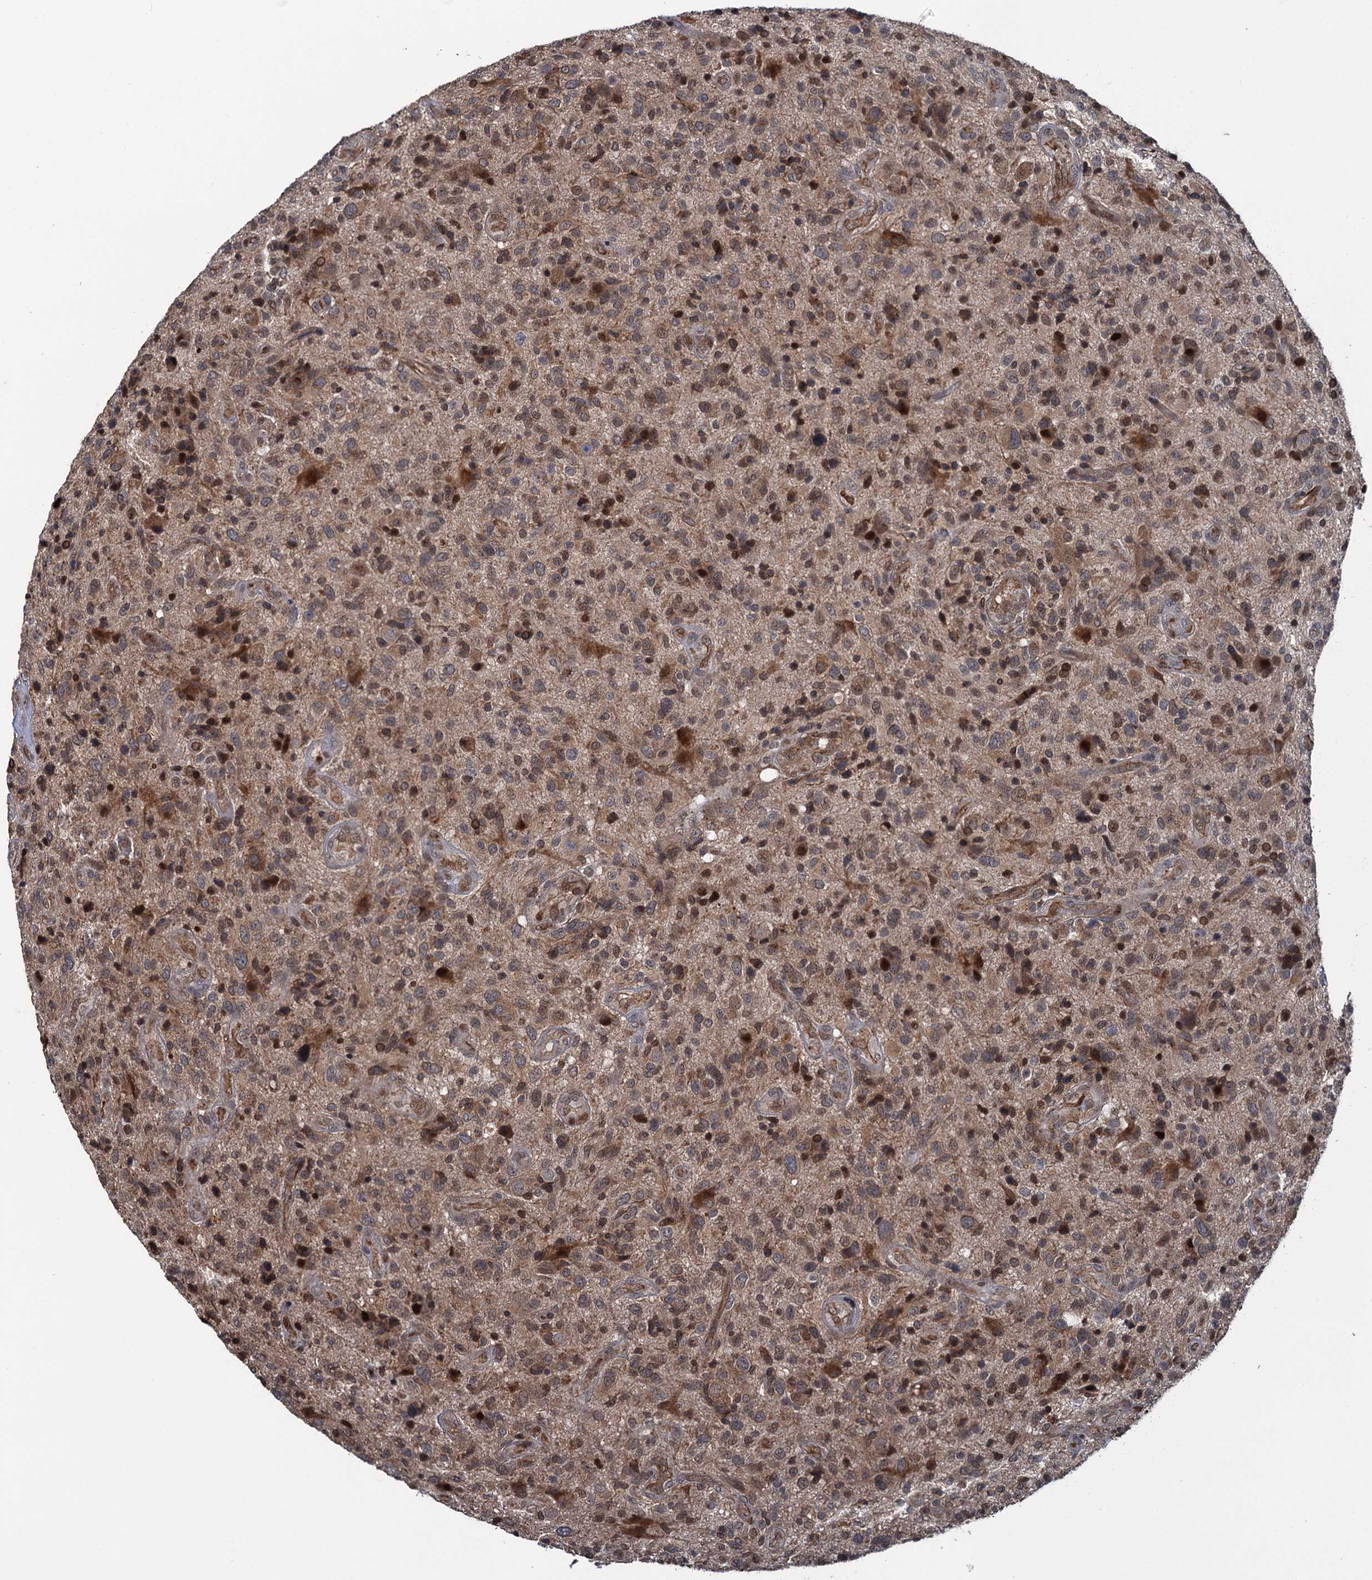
{"staining": {"intensity": "moderate", "quantity": "25%-75%", "location": "cytoplasmic/membranous,nuclear"}, "tissue": "glioma", "cell_type": "Tumor cells", "image_type": "cancer", "snomed": [{"axis": "morphology", "description": "Glioma, malignant, High grade"}, {"axis": "topography", "description": "Brain"}], "caption": "This histopathology image exhibits immunohistochemistry (IHC) staining of human glioma, with medium moderate cytoplasmic/membranous and nuclear staining in about 25%-75% of tumor cells.", "gene": "EVX2", "patient": {"sex": "male", "age": 47}}